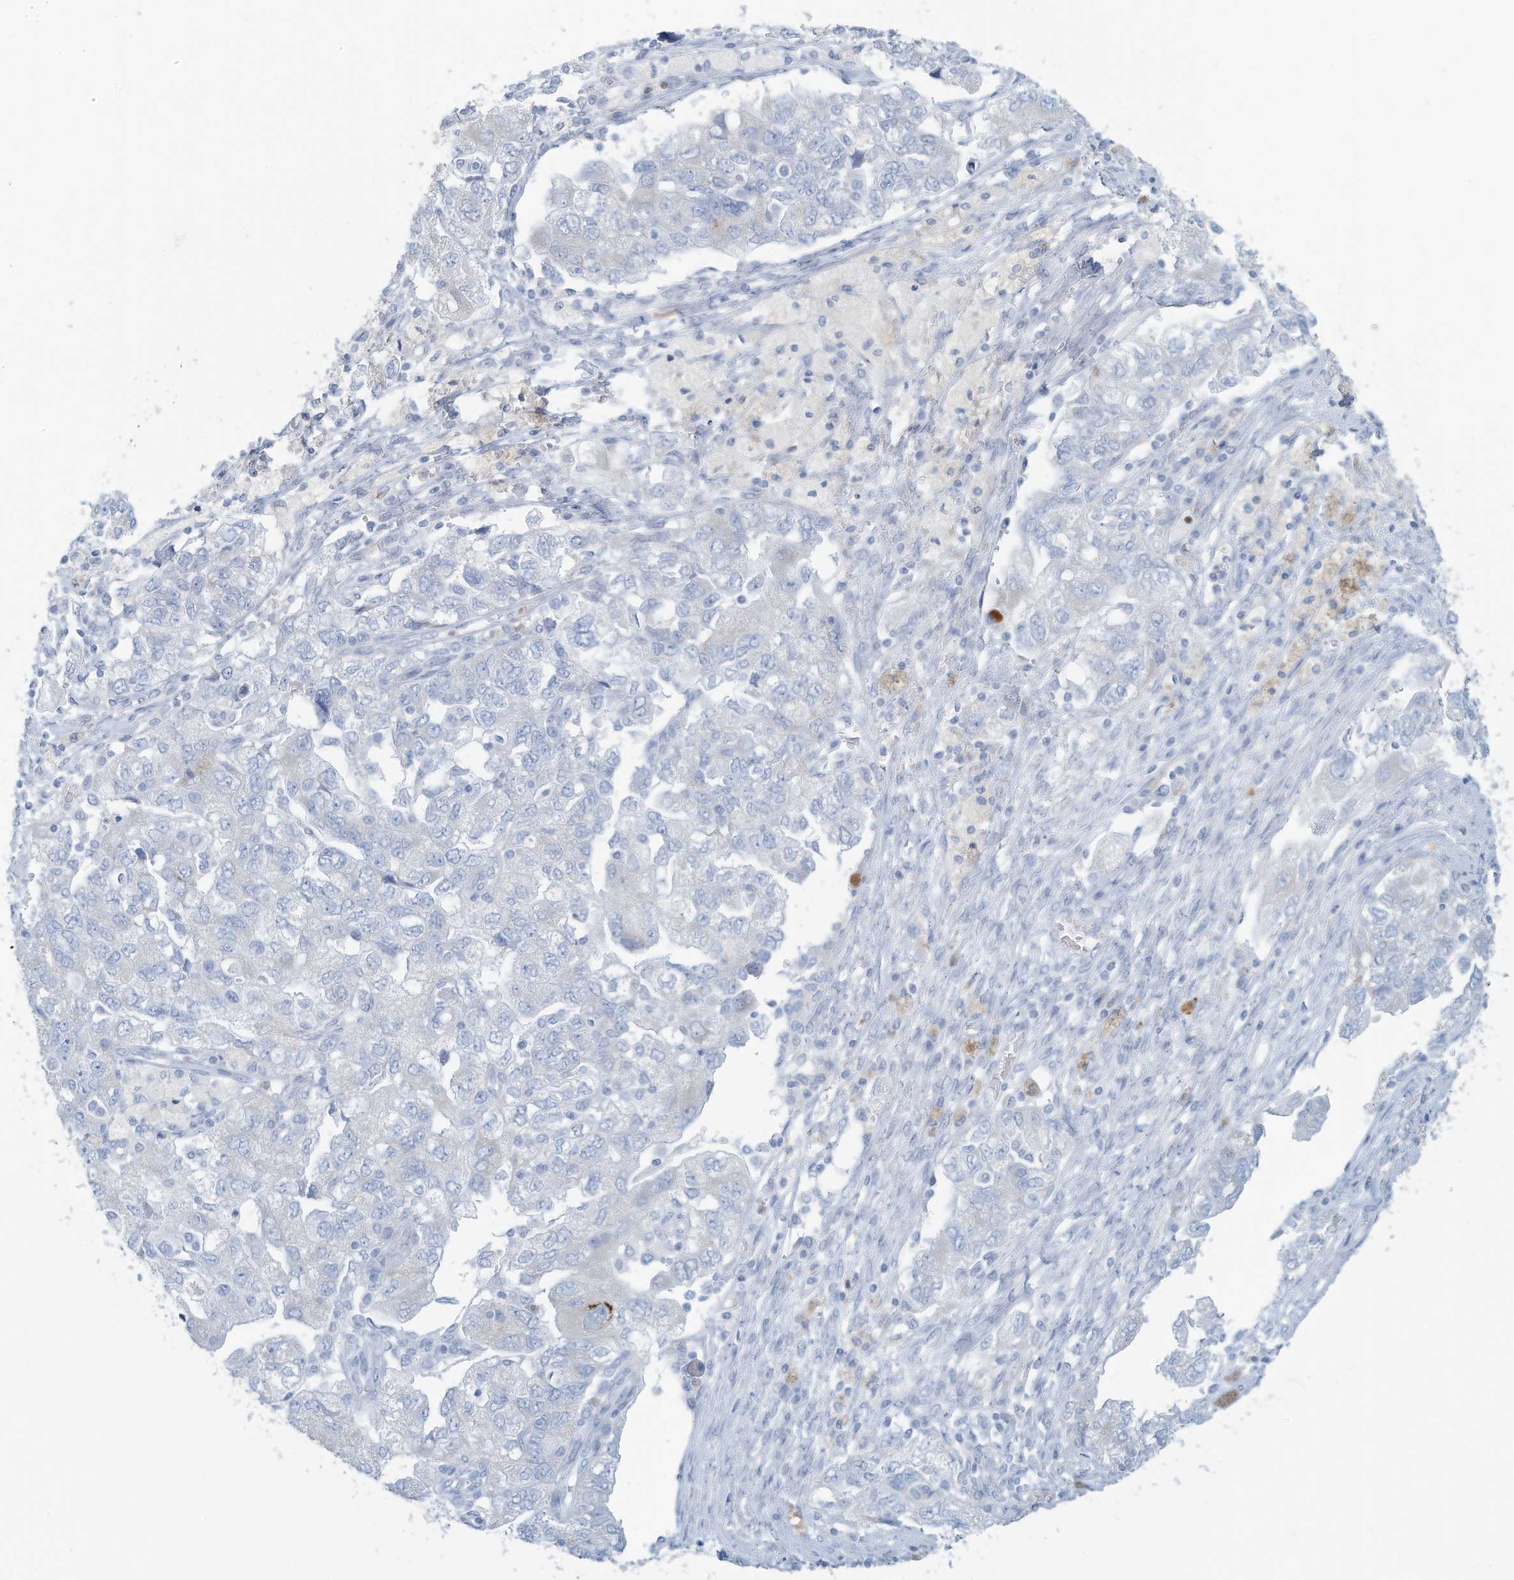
{"staining": {"intensity": "negative", "quantity": "none", "location": "none"}, "tissue": "ovarian cancer", "cell_type": "Tumor cells", "image_type": "cancer", "snomed": [{"axis": "morphology", "description": "Carcinoma, NOS"}, {"axis": "morphology", "description": "Cystadenocarcinoma, serous, NOS"}, {"axis": "topography", "description": "Ovary"}], "caption": "Protein analysis of ovarian carcinoma displays no significant staining in tumor cells. Nuclei are stained in blue.", "gene": "ERI2", "patient": {"sex": "female", "age": 69}}